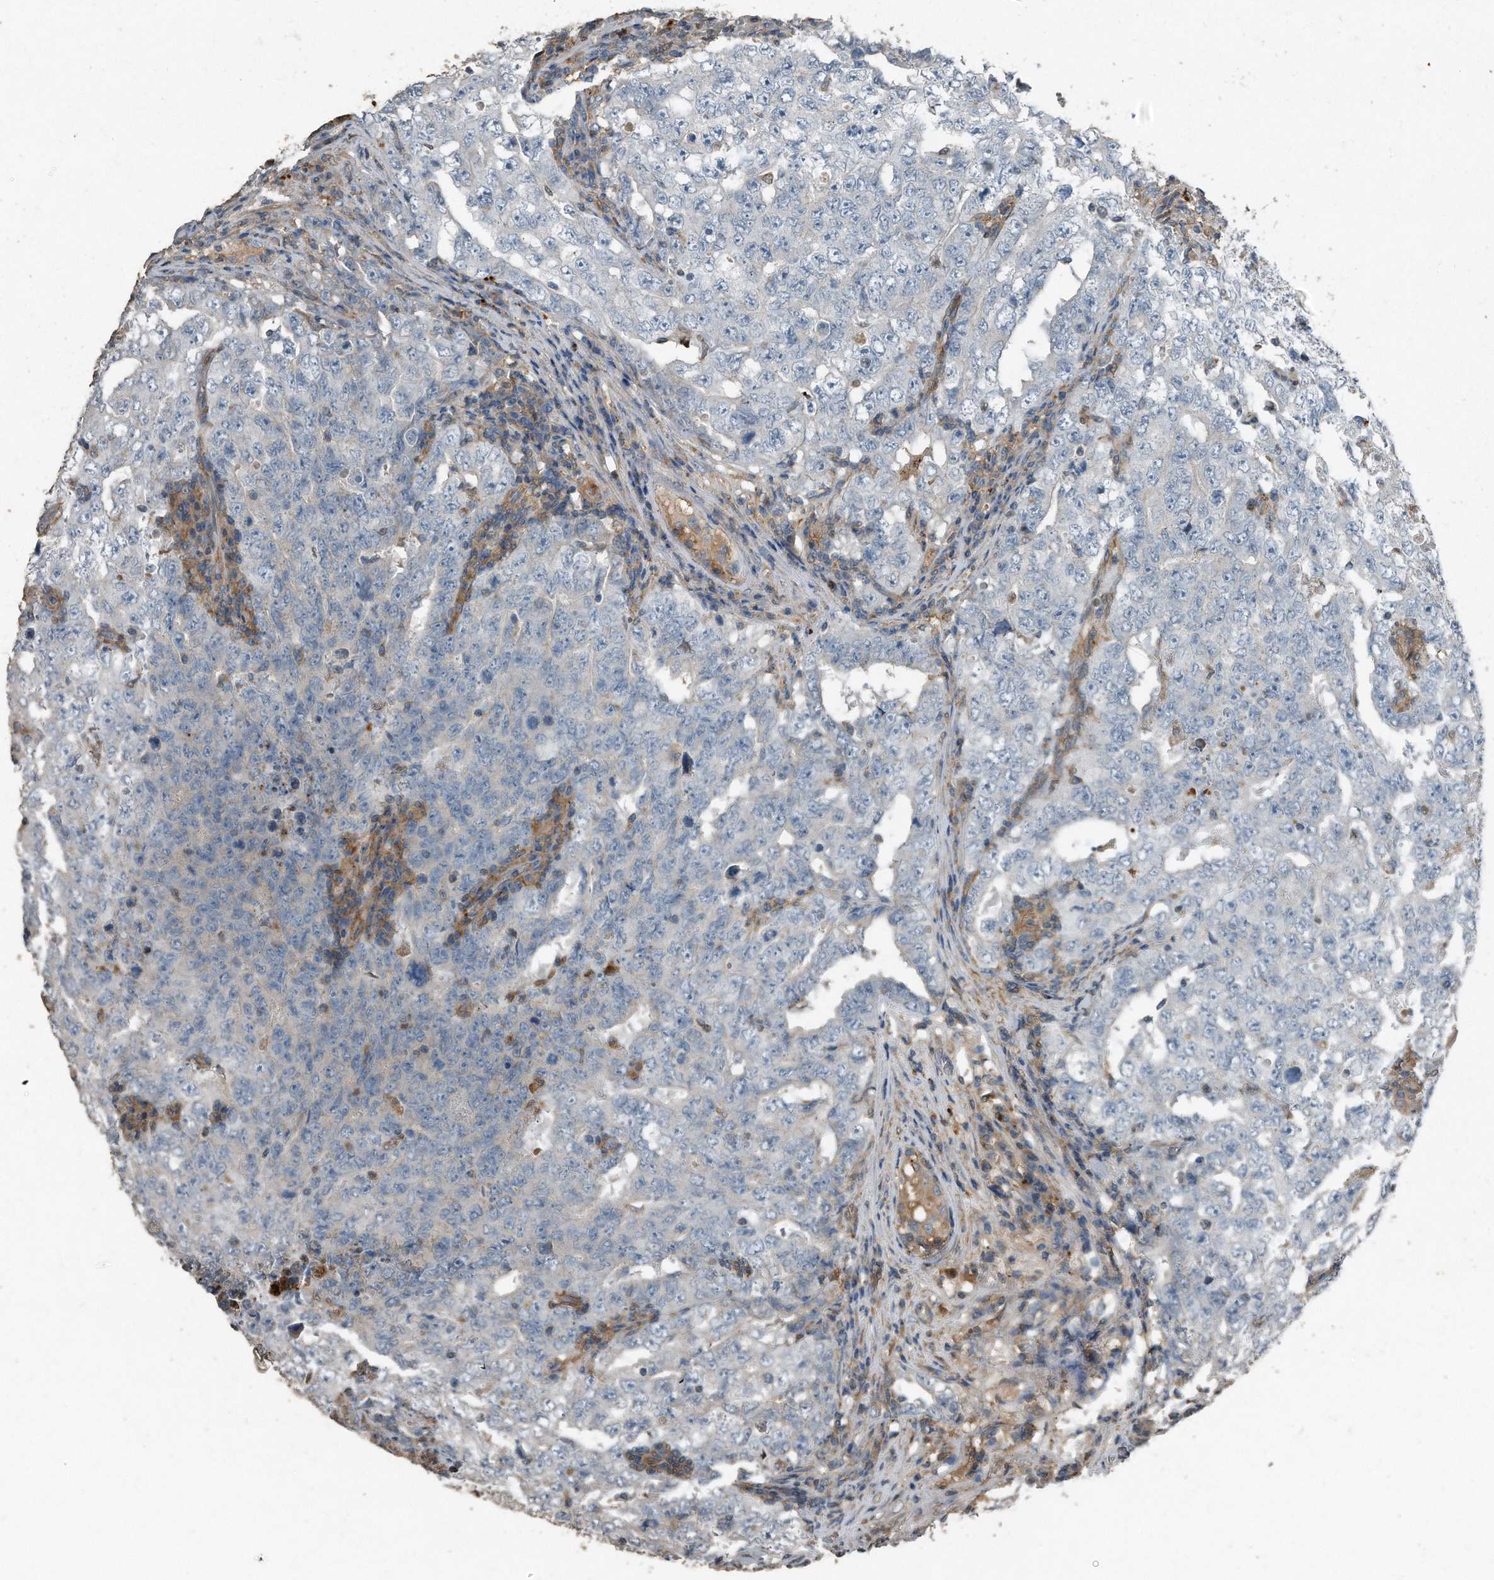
{"staining": {"intensity": "negative", "quantity": "none", "location": "none"}, "tissue": "testis cancer", "cell_type": "Tumor cells", "image_type": "cancer", "snomed": [{"axis": "morphology", "description": "Carcinoma, Embryonal, NOS"}, {"axis": "topography", "description": "Testis"}], "caption": "This is an immunohistochemistry photomicrograph of human testis cancer. There is no staining in tumor cells.", "gene": "C9", "patient": {"sex": "male", "age": 26}}